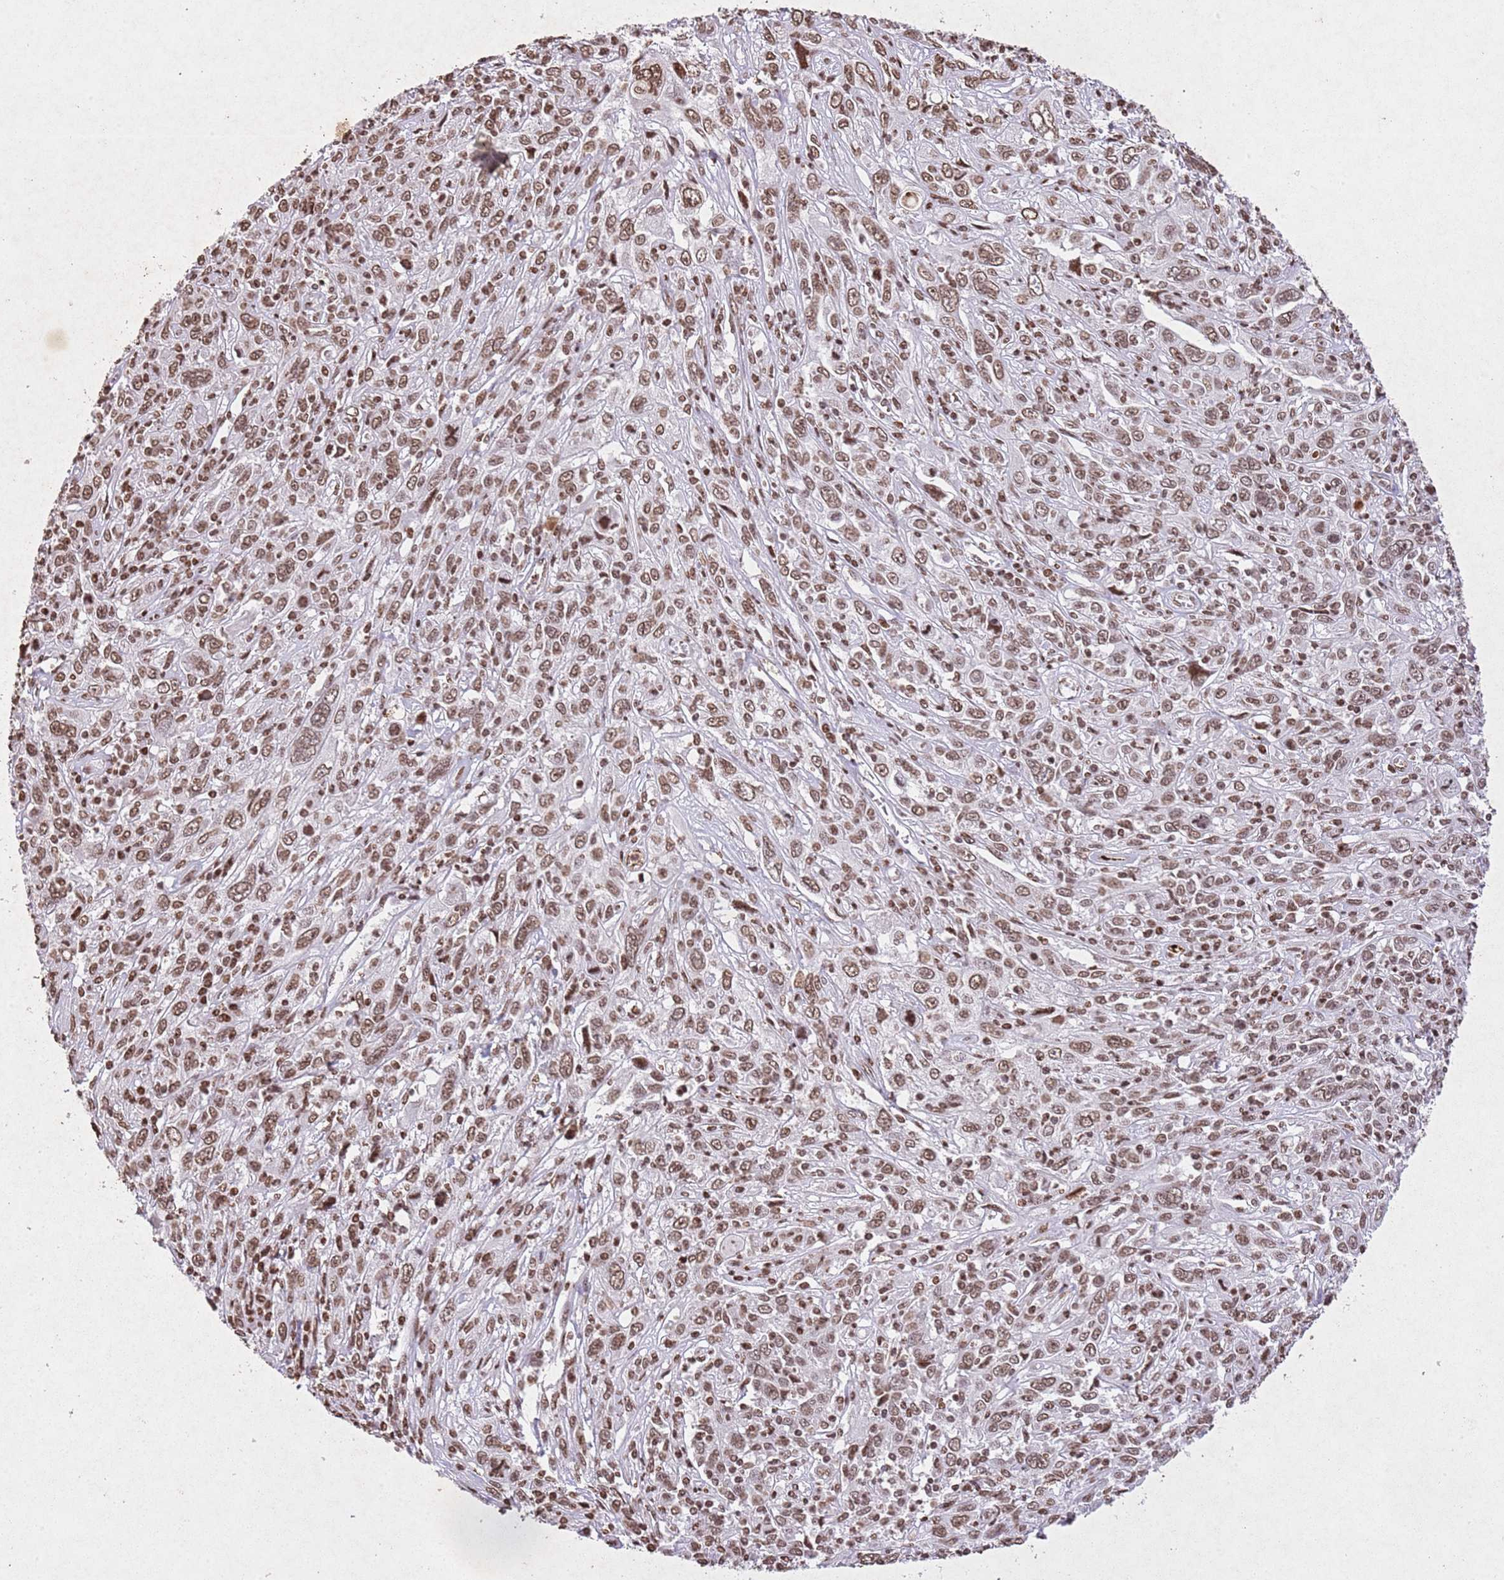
{"staining": {"intensity": "moderate", "quantity": ">75%", "location": "nuclear"}, "tissue": "cervical cancer", "cell_type": "Tumor cells", "image_type": "cancer", "snomed": [{"axis": "morphology", "description": "Squamous cell carcinoma, NOS"}, {"axis": "topography", "description": "Cervix"}], "caption": "This is a micrograph of IHC staining of squamous cell carcinoma (cervical), which shows moderate expression in the nuclear of tumor cells.", "gene": "BMAL1", "patient": {"sex": "female", "age": 46}}